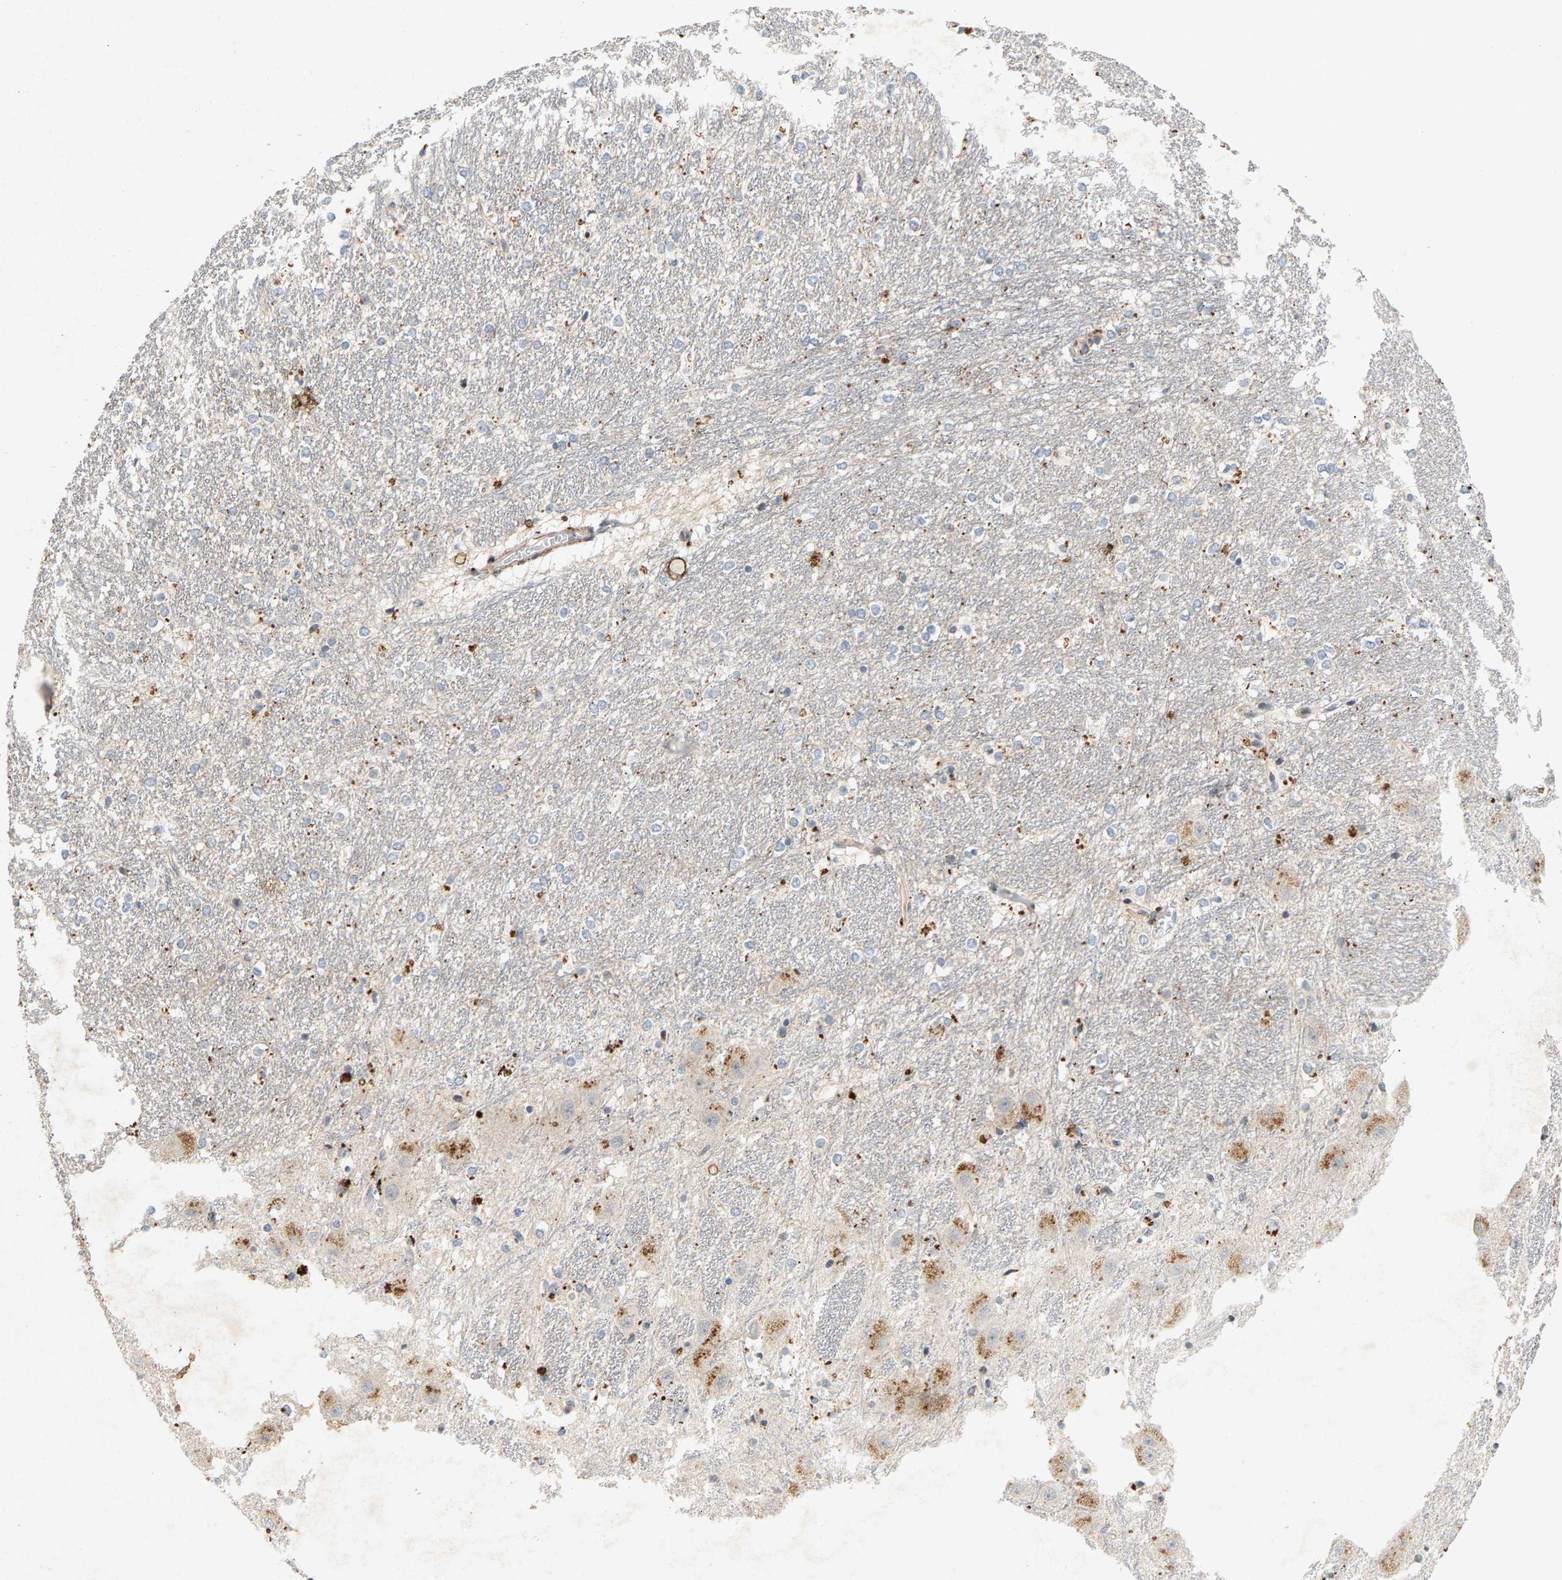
{"staining": {"intensity": "moderate", "quantity": "<25%", "location": "cytoplasmic/membranous"}, "tissue": "hippocampus", "cell_type": "Glial cells", "image_type": "normal", "snomed": [{"axis": "morphology", "description": "Normal tissue, NOS"}, {"axis": "topography", "description": "Hippocampus"}], "caption": "Protein expression analysis of unremarkable human hippocampus reveals moderate cytoplasmic/membranous positivity in about <25% of glial cells.", "gene": "ZPR1", "patient": {"sex": "female", "age": 19}}